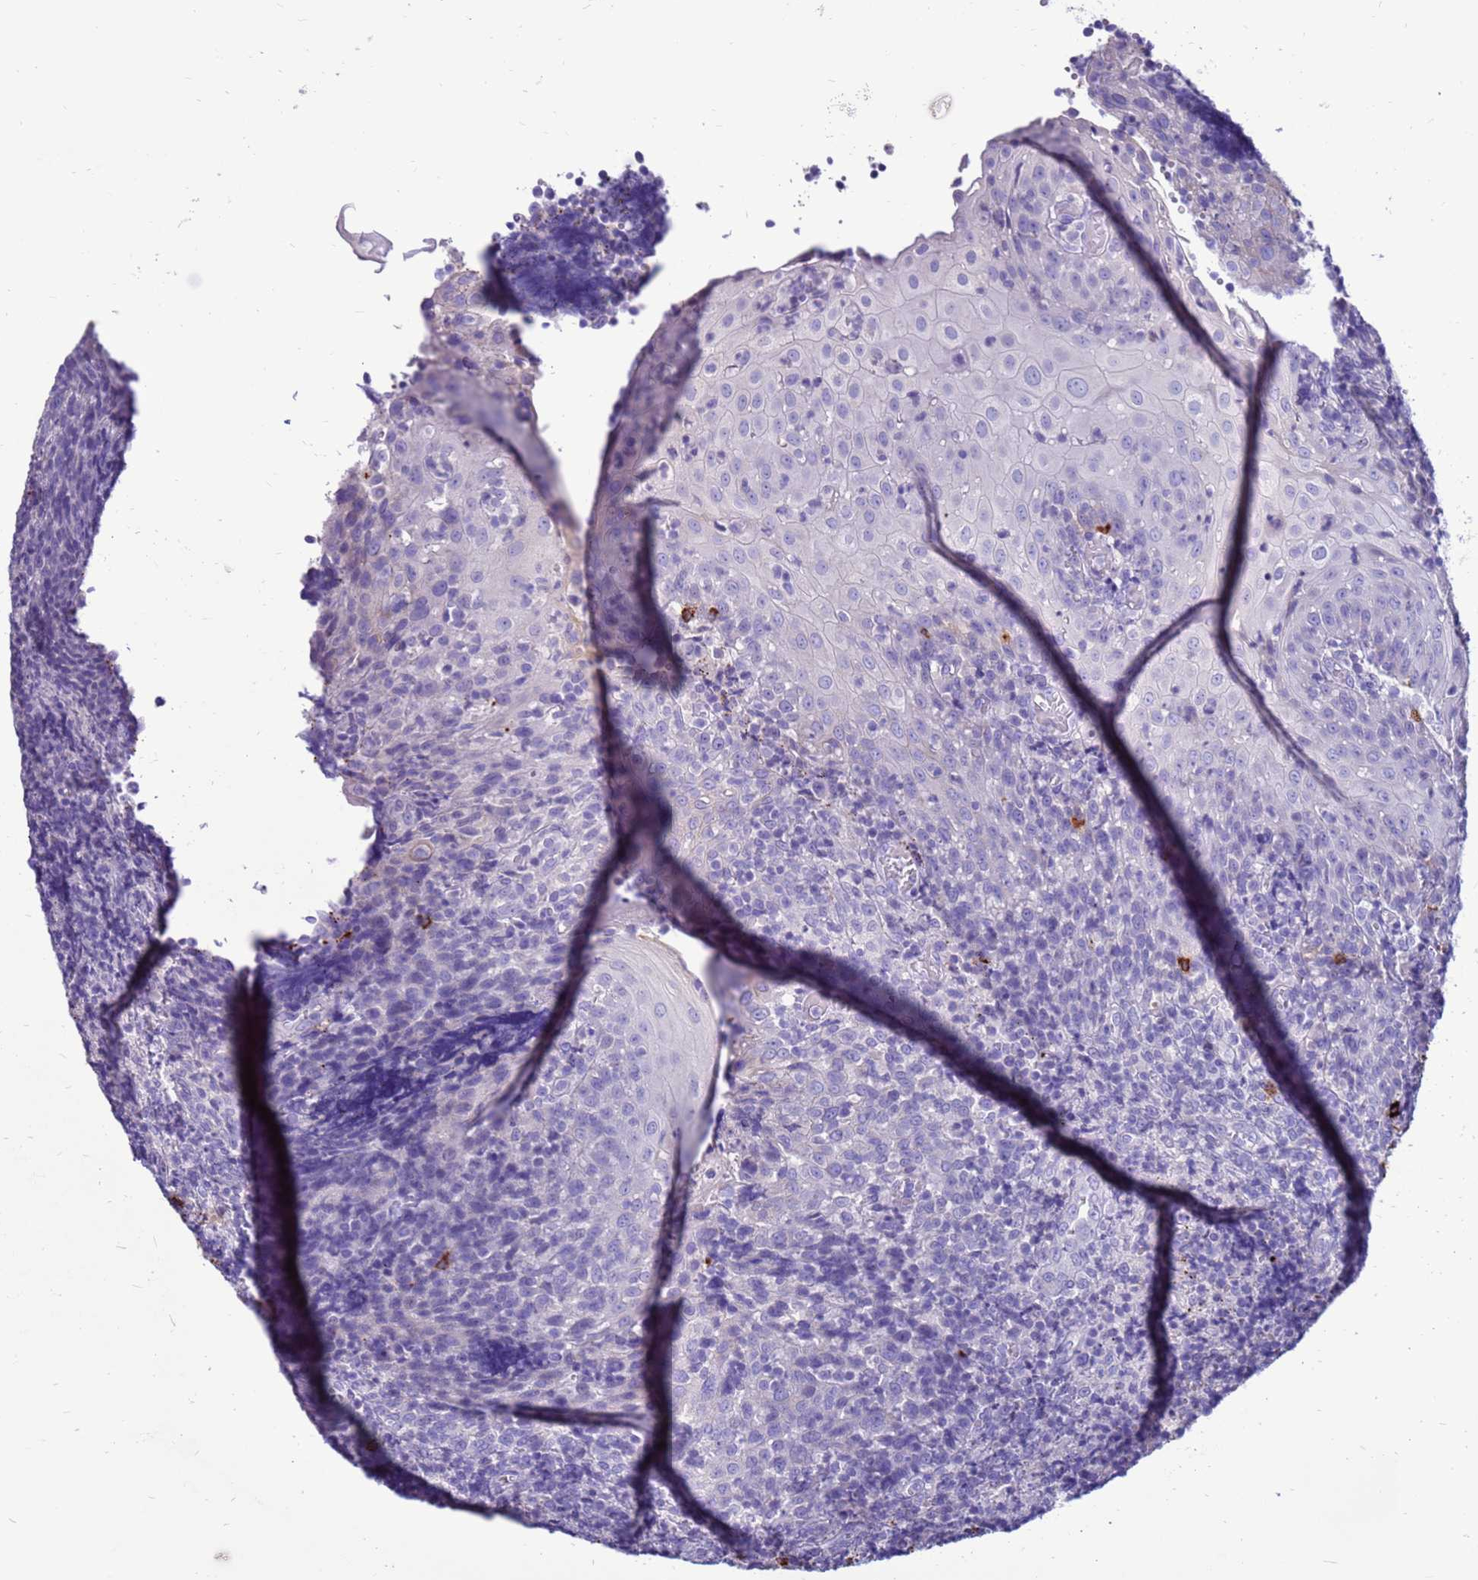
{"staining": {"intensity": "negative", "quantity": "none", "location": "none"}, "tissue": "tonsil", "cell_type": "Germinal center cells", "image_type": "normal", "snomed": [{"axis": "morphology", "description": "Normal tissue, NOS"}, {"axis": "topography", "description": "Tonsil"}], "caption": "Immunohistochemical staining of normal tonsil demonstrates no significant positivity in germinal center cells.", "gene": "PDE10A", "patient": {"sex": "female", "age": 19}}